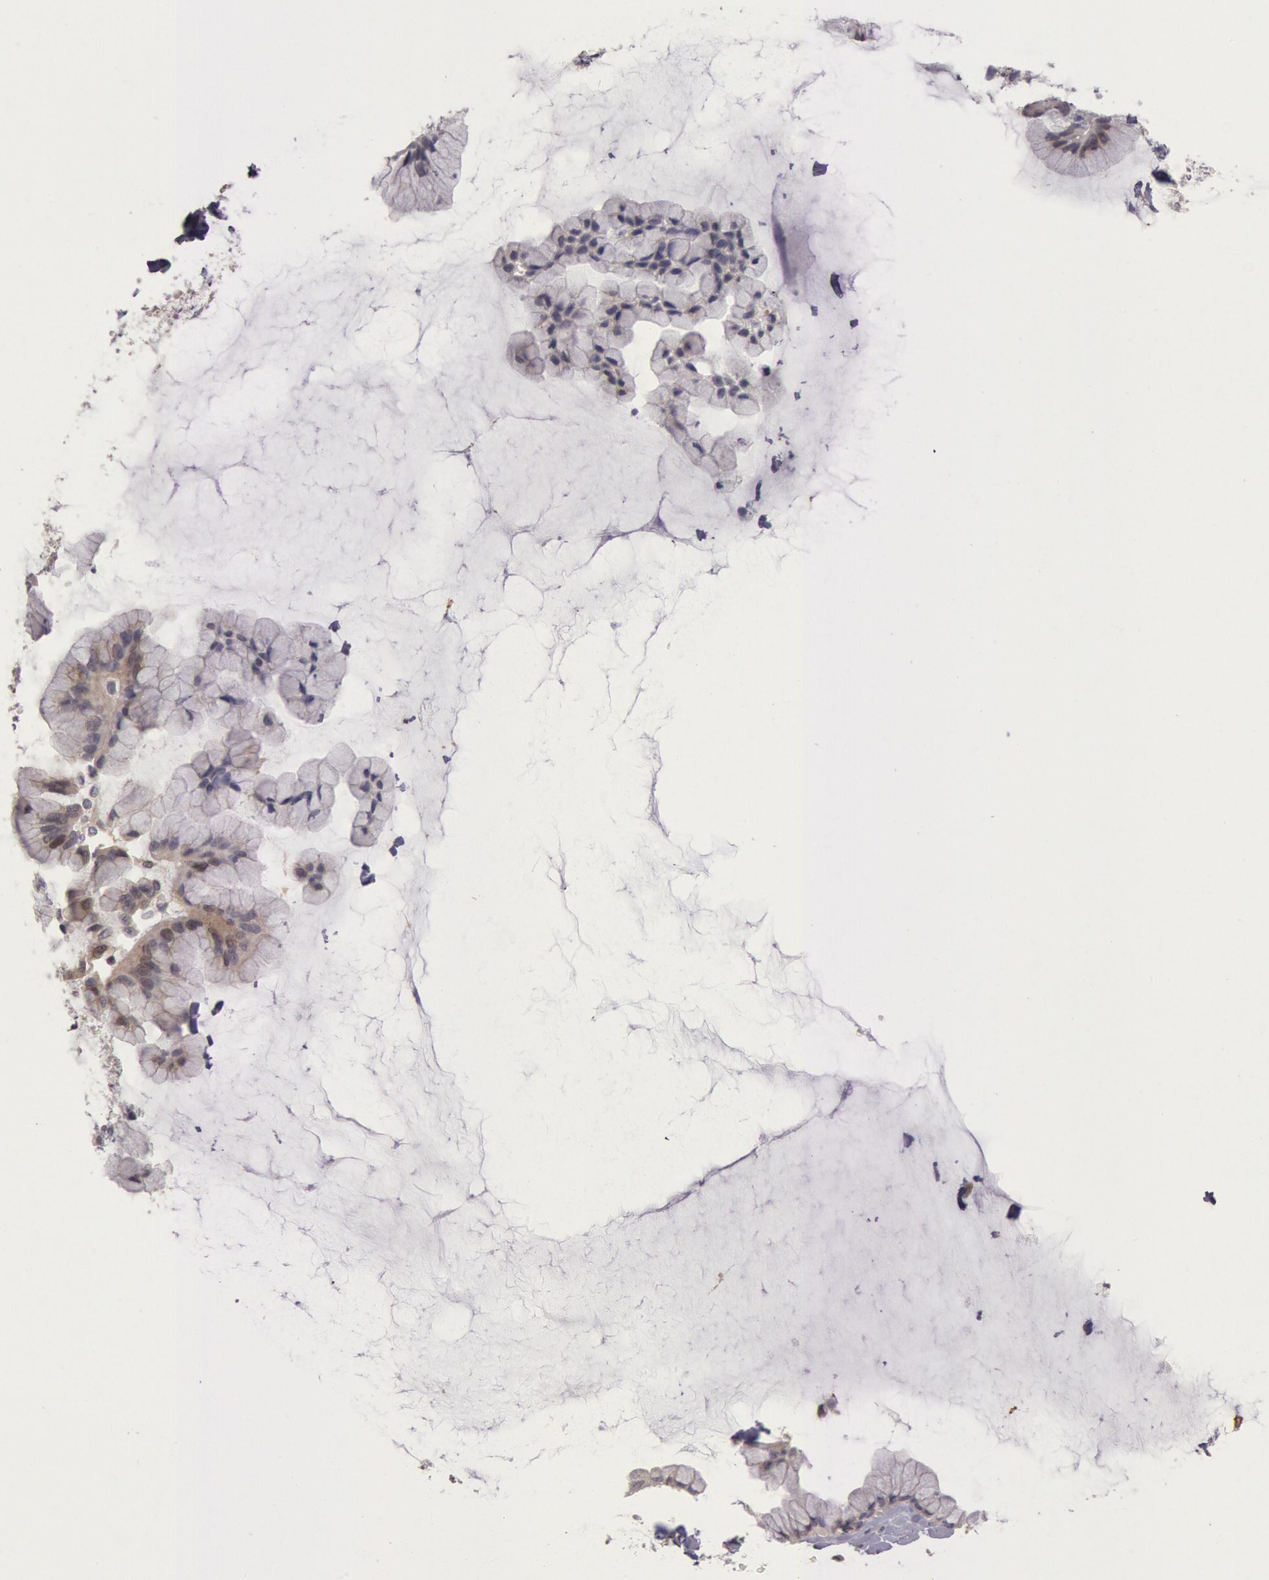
{"staining": {"intensity": "negative", "quantity": "none", "location": "none"}, "tissue": "ovarian cancer", "cell_type": "Tumor cells", "image_type": "cancer", "snomed": [{"axis": "morphology", "description": "Cystadenocarcinoma, mucinous, NOS"}, {"axis": "topography", "description": "Ovary"}], "caption": "Tumor cells are negative for brown protein staining in ovarian mucinous cystadenocarcinoma.", "gene": "AMOTL1", "patient": {"sex": "female", "age": 41}}